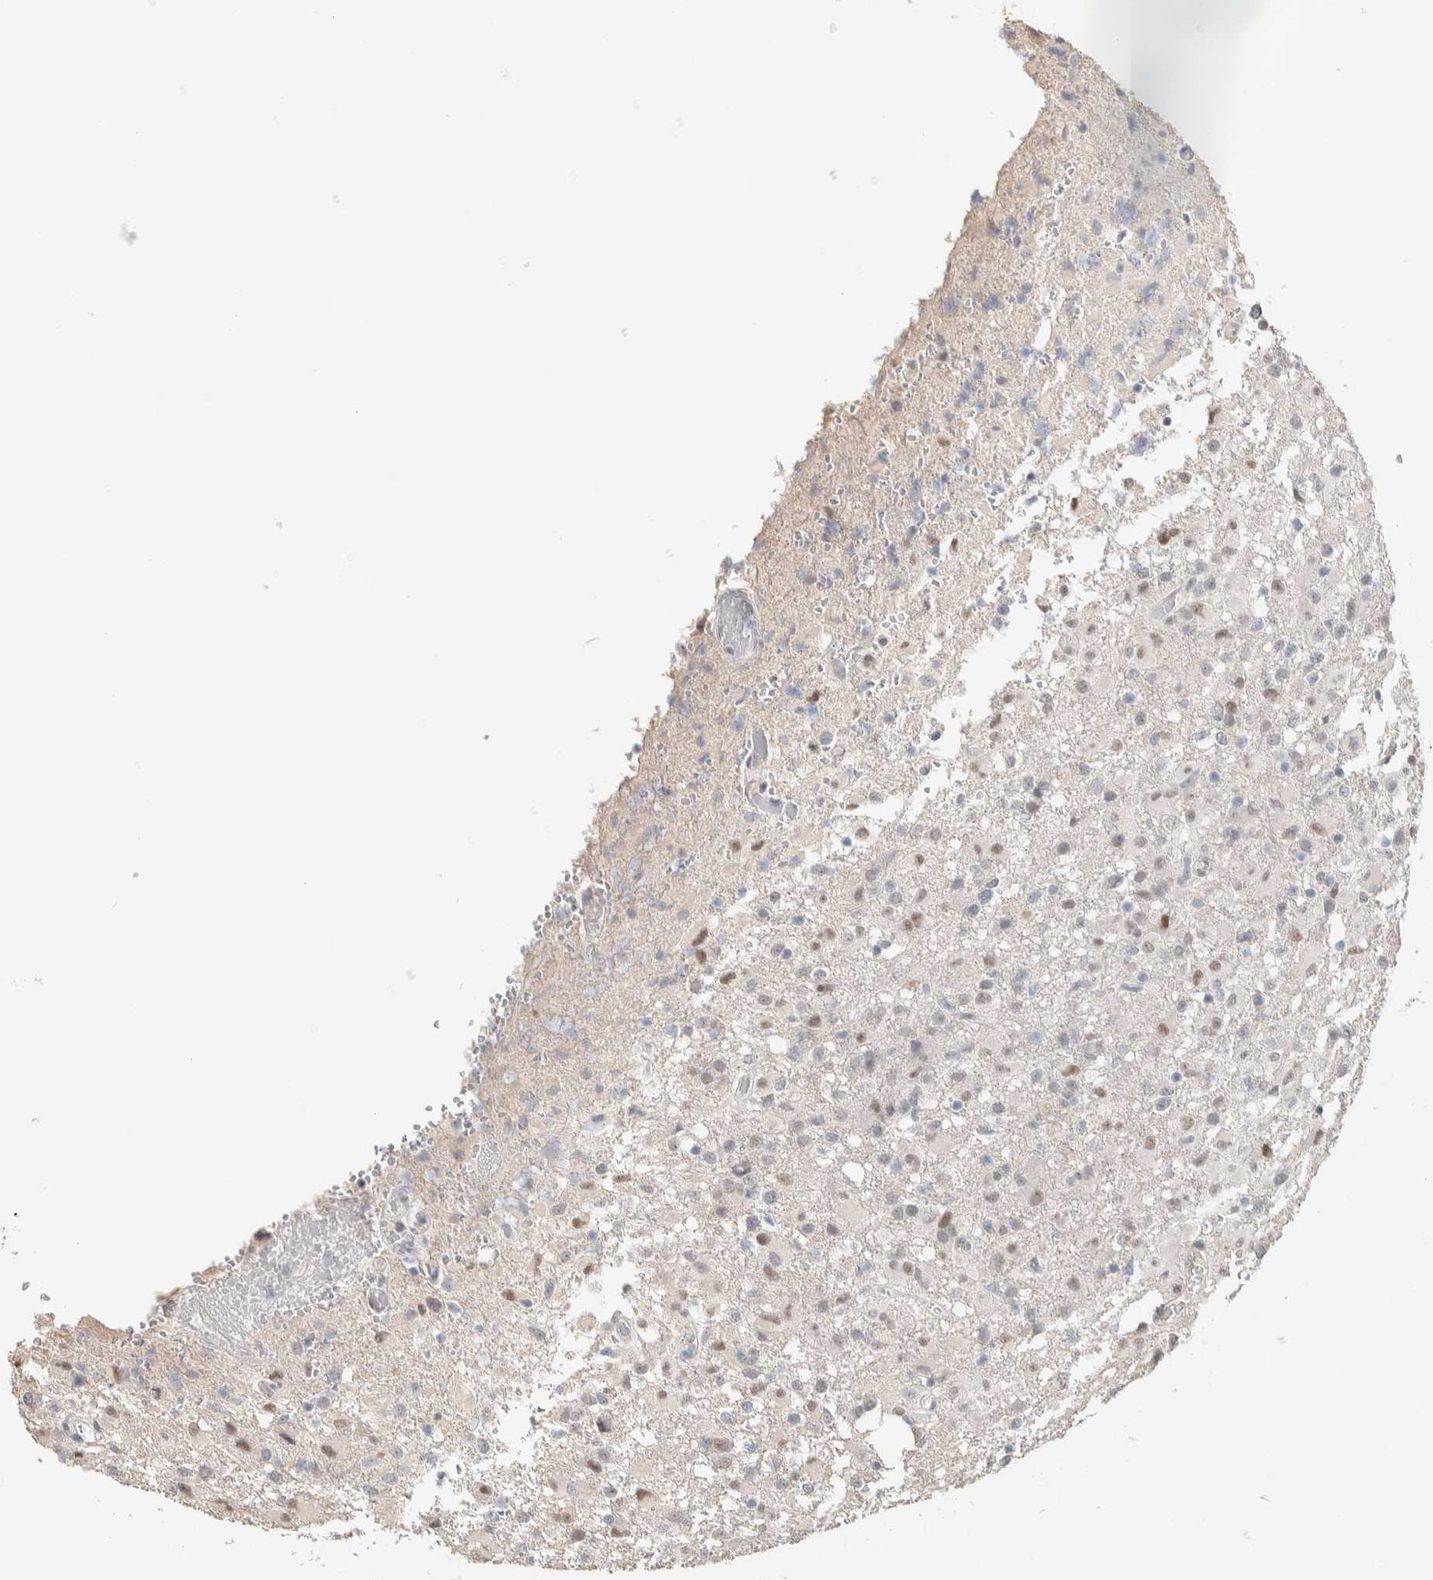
{"staining": {"intensity": "weak", "quantity": "25%-75%", "location": "nuclear"}, "tissue": "glioma", "cell_type": "Tumor cells", "image_type": "cancer", "snomed": [{"axis": "morphology", "description": "Glioma, malignant, High grade"}, {"axis": "topography", "description": "Brain"}], "caption": "Brown immunohistochemical staining in human high-grade glioma (malignant) exhibits weak nuclear expression in about 25%-75% of tumor cells. (DAB (3,3'-diaminobenzidine) IHC with brightfield microscopy, high magnification).", "gene": "PUS7", "patient": {"sex": "female", "age": 57}}